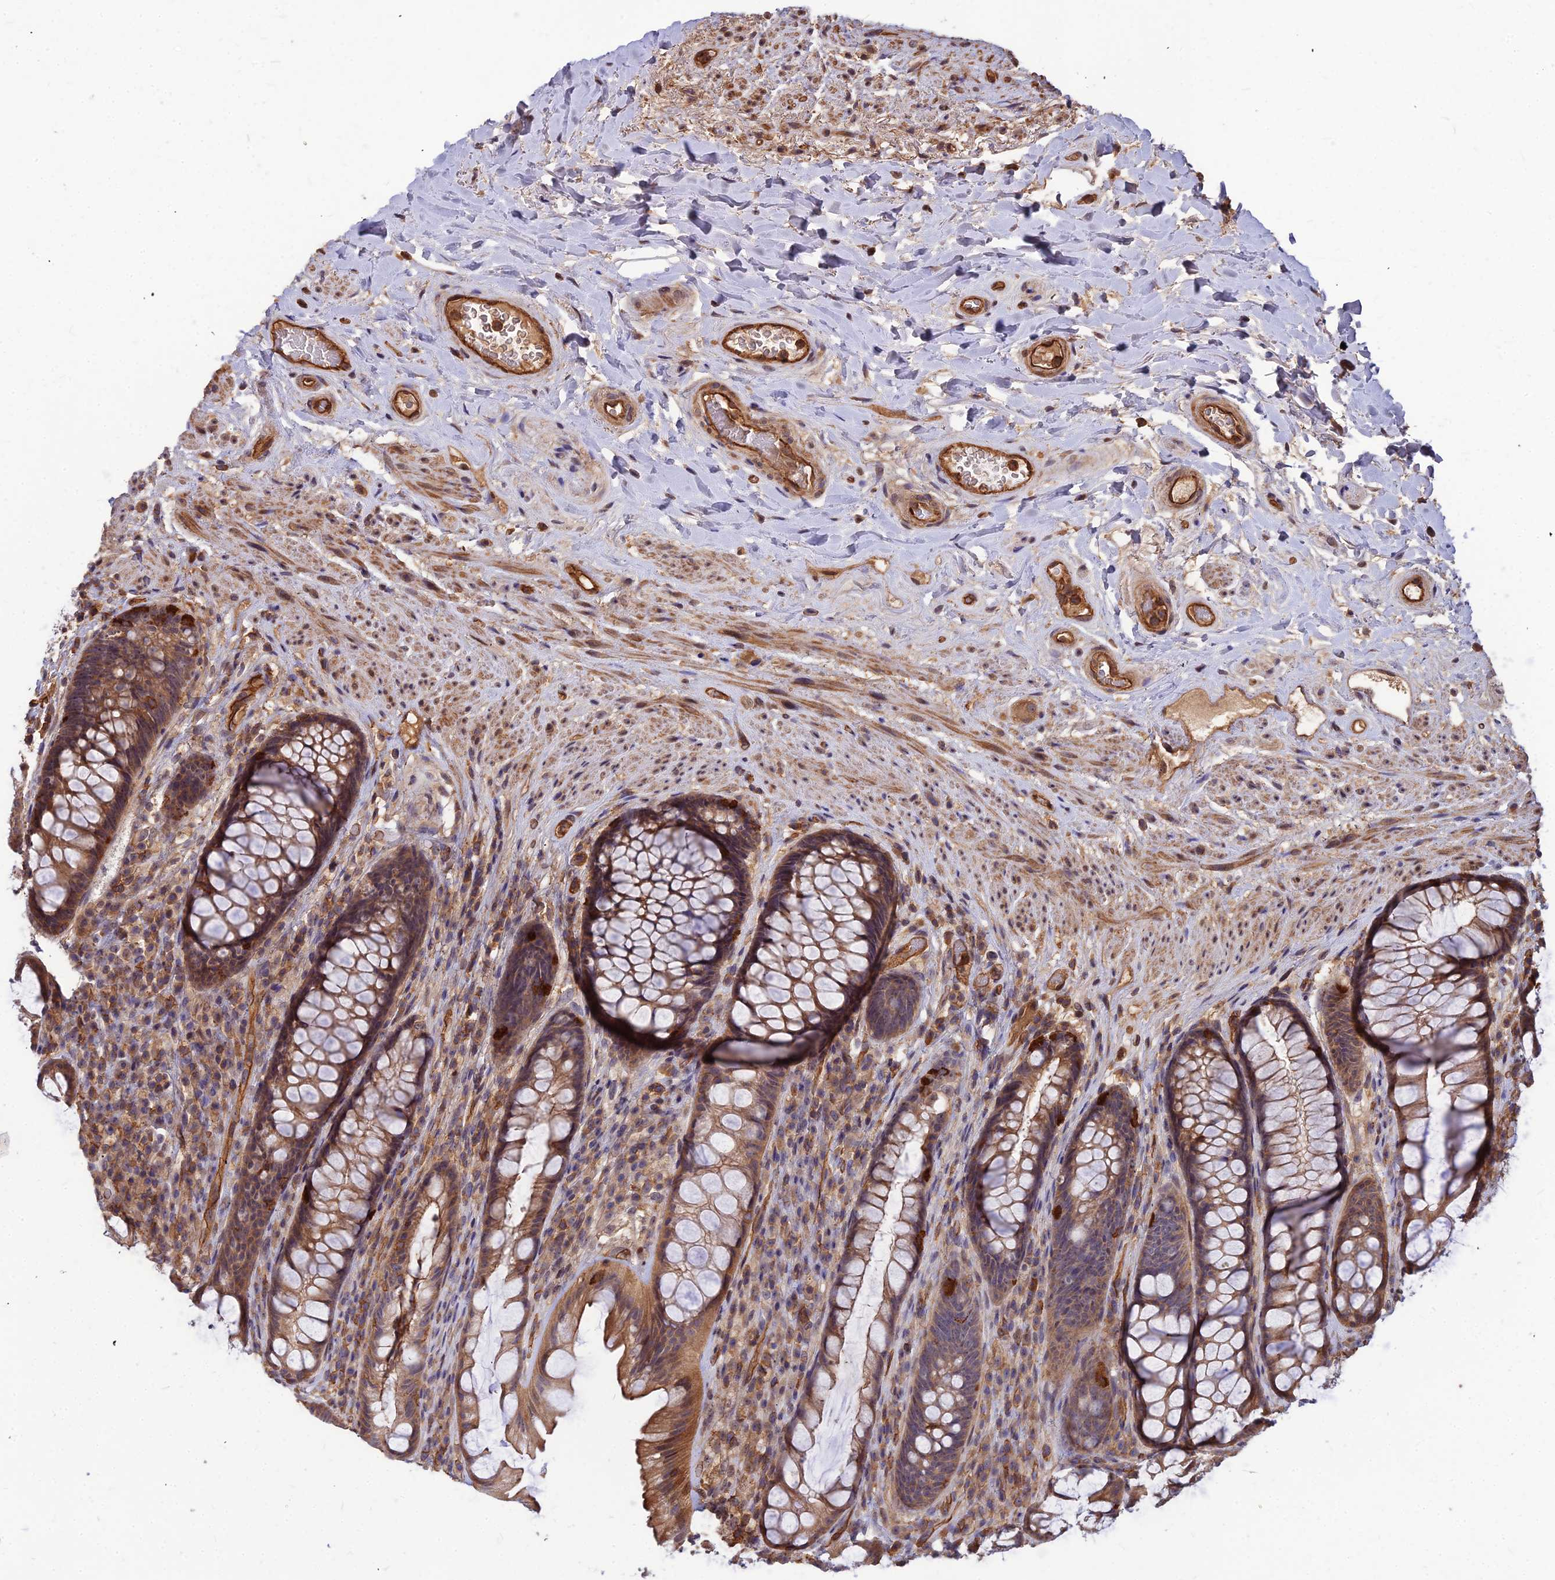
{"staining": {"intensity": "moderate", "quantity": ">75%", "location": "cytoplasmic/membranous"}, "tissue": "rectum", "cell_type": "Glandular cells", "image_type": "normal", "snomed": [{"axis": "morphology", "description": "Normal tissue, NOS"}, {"axis": "topography", "description": "Rectum"}], "caption": "DAB (3,3'-diaminobenzidine) immunohistochemical staining of unremarkable human rectum shows moderate cytoplasmic/membranous protein staining in about >75% of glandular cells.", "gene": "ZNF467", "patient": {"sex": "male", "age": 74}}